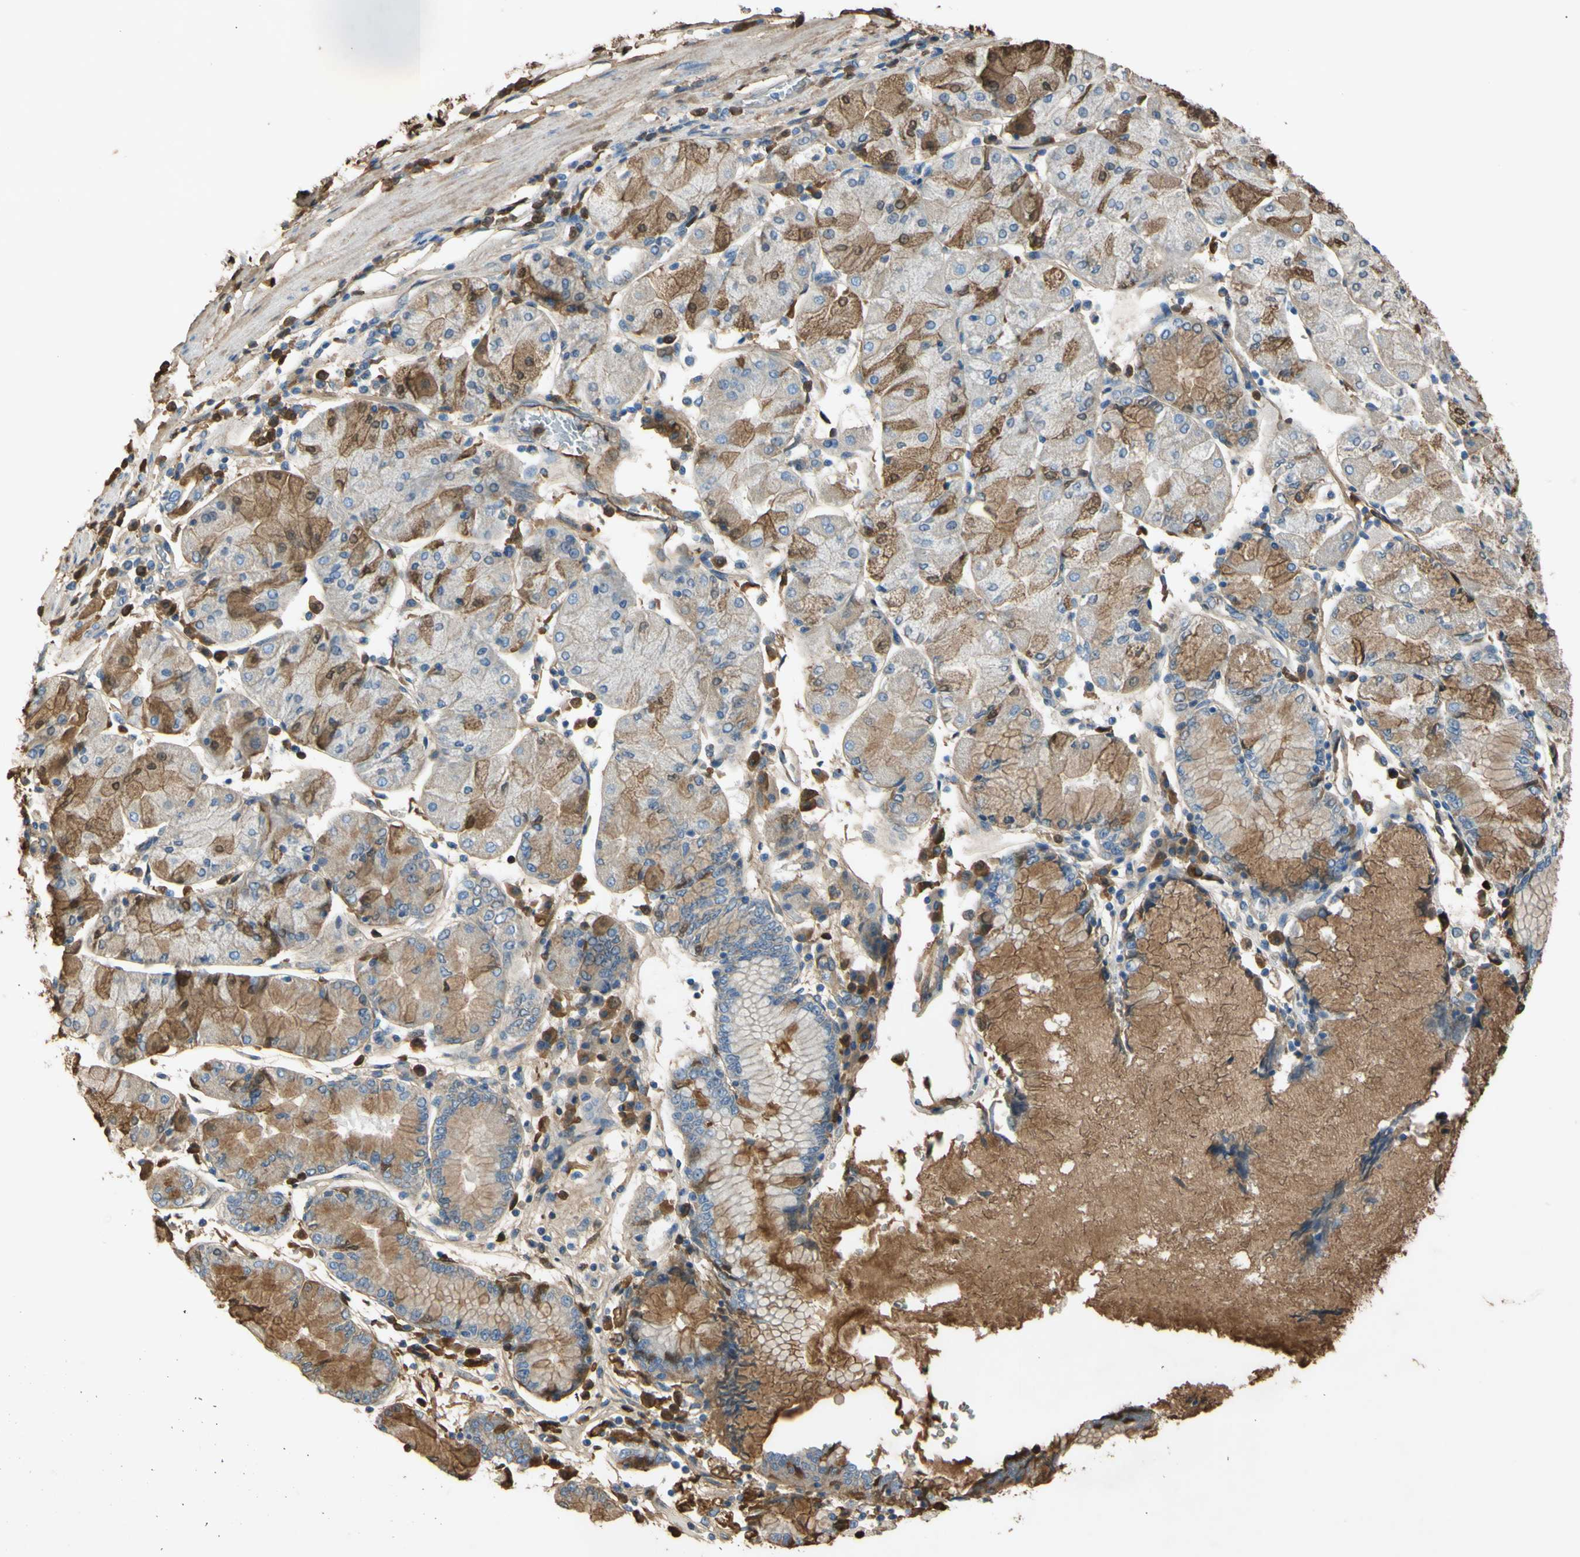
{"staining": {"intensity": "moderate", "quantity": "25%-75%", "location": "cytoplasmic/membranous,nuclear"}, "tissue": "stomach cancer", "cell_type": "Tumor cells", "image_type": "cancer", "snomed": [{"axis": "morphology", "description": "Normal tissue, NOS"}, {"axis": "morphology", "description": "Adenocarcinoma, NOS"}, {"axis": "topography", "description": "Stomach, upper"}, {"axis": "topography", "description": "Stomach"}], "caption": "IHC (DAB) staining of stomach adenocarcinoma reveals moderate cytoplasmic/membranous and nuclear protein positivity in approximately 25%-75% of tumor cells. (Stains: DAB (3,3'-diaminobenzidine) in brown, nuclei in blue, Microscopy: brightfield microscopy at high magnification).", "gene": "TIMP2", "patient": {"sex": "male", "age": 59}}